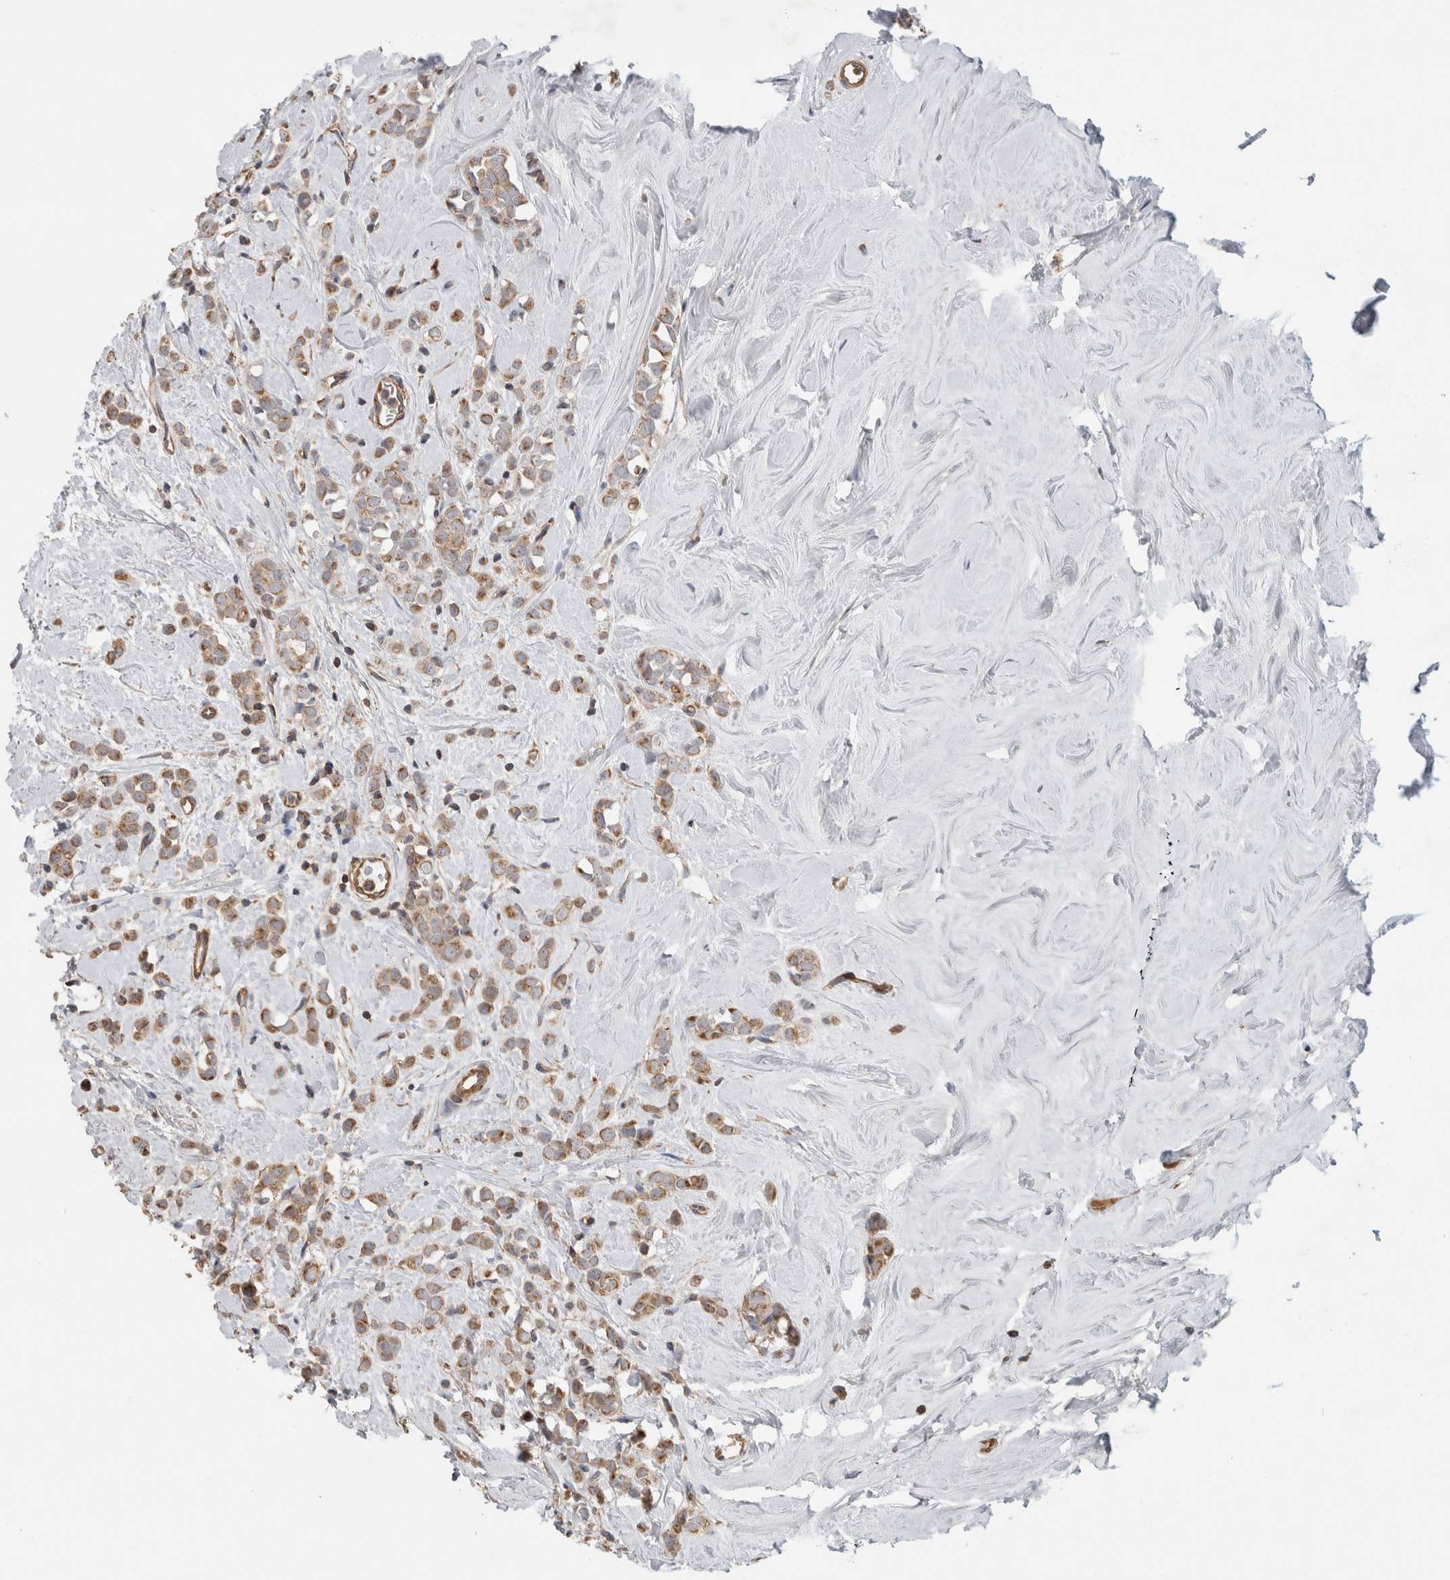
{"staining": {"intensity": "moderate", "quantity": ">75%", "location": "cytoplasmic/membranous"}, "tissue": "breast cancer", "cell_type": "Tumor cells", "image_type": "cancer", "snomed": [{"axis": "morphology", "description": "Lobular carcinoma"}, {"axis": "topography", "description": "Breast"}], "caption": "Tumor cells exhibit moderate cytoplasmic/membranous expression in about >75% of cells in breast lobular carcinoma.", "gene": "SFXN2", "patient": {"sex": "female", "age": 47}}